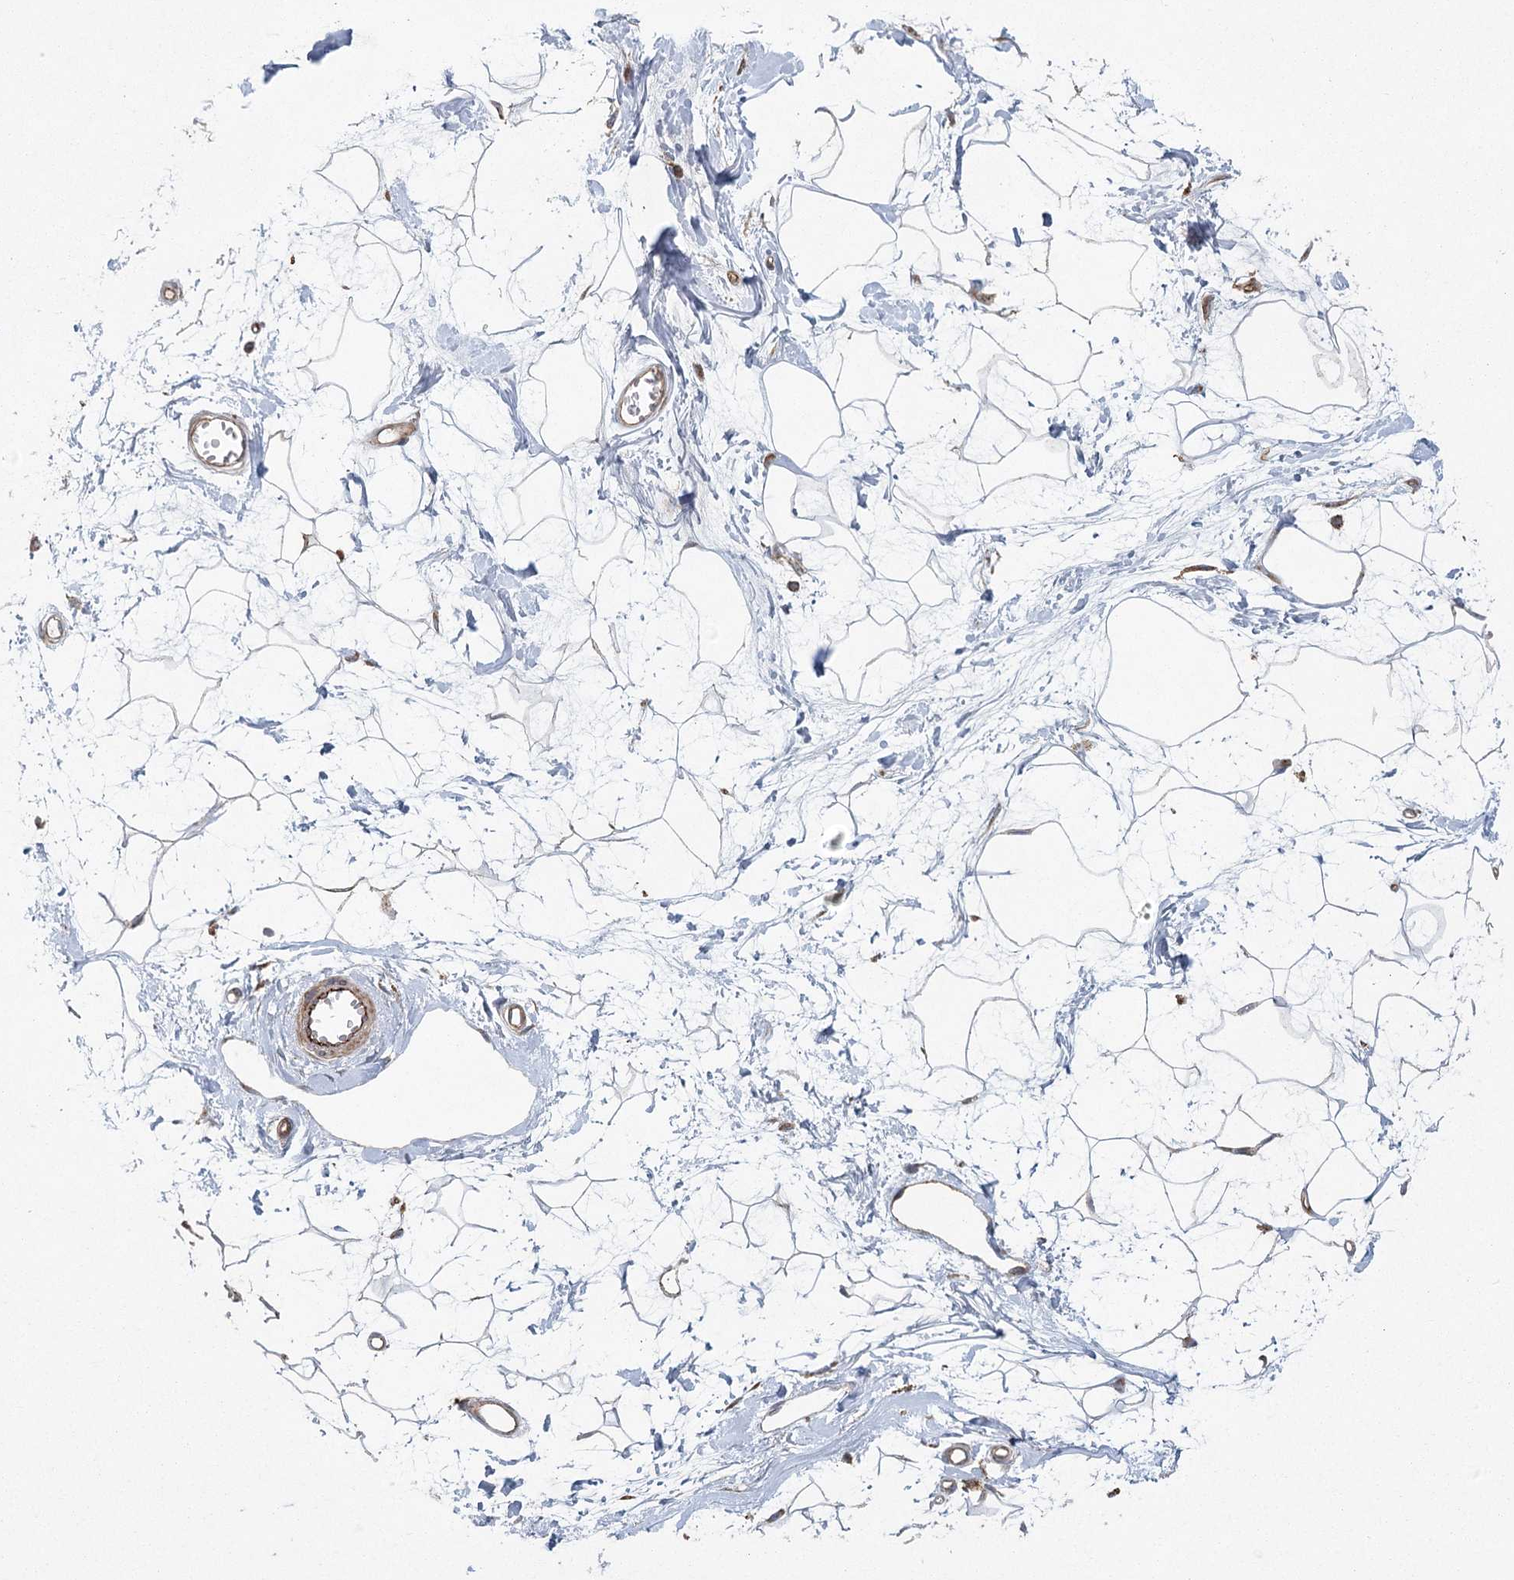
{"staining": {"intensity": "negative", "quantity": "none", "location": "none"}, "tissue": "breast", "cell_type": "Adipocytes", "image_type": "normal", "snomed": [{"axis": "morphology", "description": "Normal tissue, NOS"}, {"axis": "topography", "description": "Breast"}], "caption": "Immunohistochemistry (IHC) of unremarkable human breast displays no staining in adipocytes. (DAB (3,3'-diaminobenzidine) immunohistochemistry (IHC) with hematoxylin counter stain).", "gene": "PLEKHA7", "patient": {"sex": "female", "age": 45}}